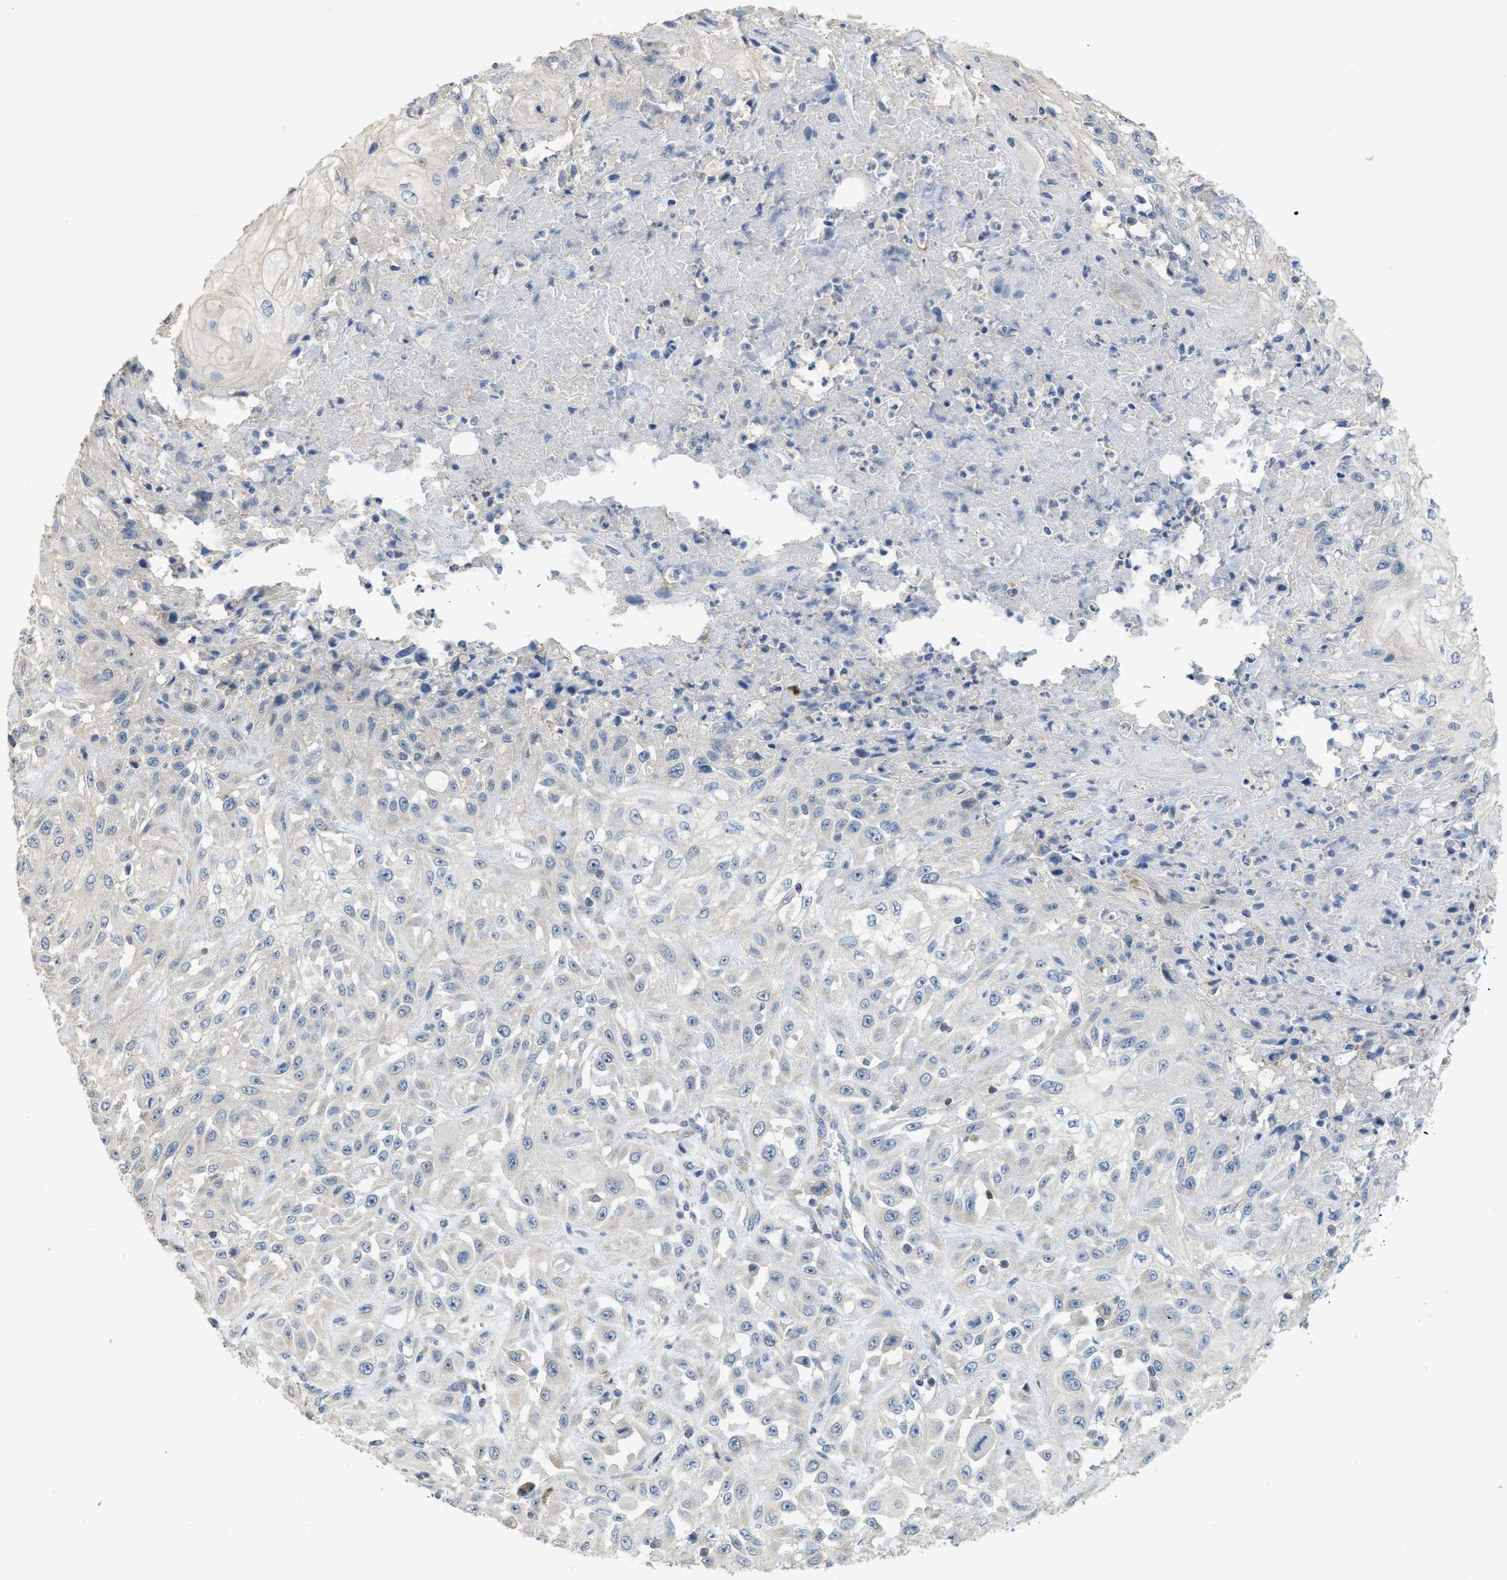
{"staining": {"intensity": "negative", "quantity": "none", "location": "none"}, "tissue": "skin cancer", "cell_type": "Tumor cells", "image_type": "cancer", "snomed": [{"axis": "morphology", "description": "Squamous cell carcinoma, NOS"}, {"axis": "morphology", "description": "Squamous cell carcinoma, metastatic, NOS"}, {"axis": "topography", "description": "Skin"}, {"axis": "topography", "description": "Lymph node"}], "caption": "An immunohistochemistry (IHC) image of skin cancer (metastatic squamous cell carcinoma) is shown. There is no staining in tumor cells of skin cancer (metastatic squamous cell carcinoma). (Brightfield microscopy of DAB immunohistochemistry at high magnification).", "gene": "SFXN2", "patient": {"sex": "male", "age": 75}}